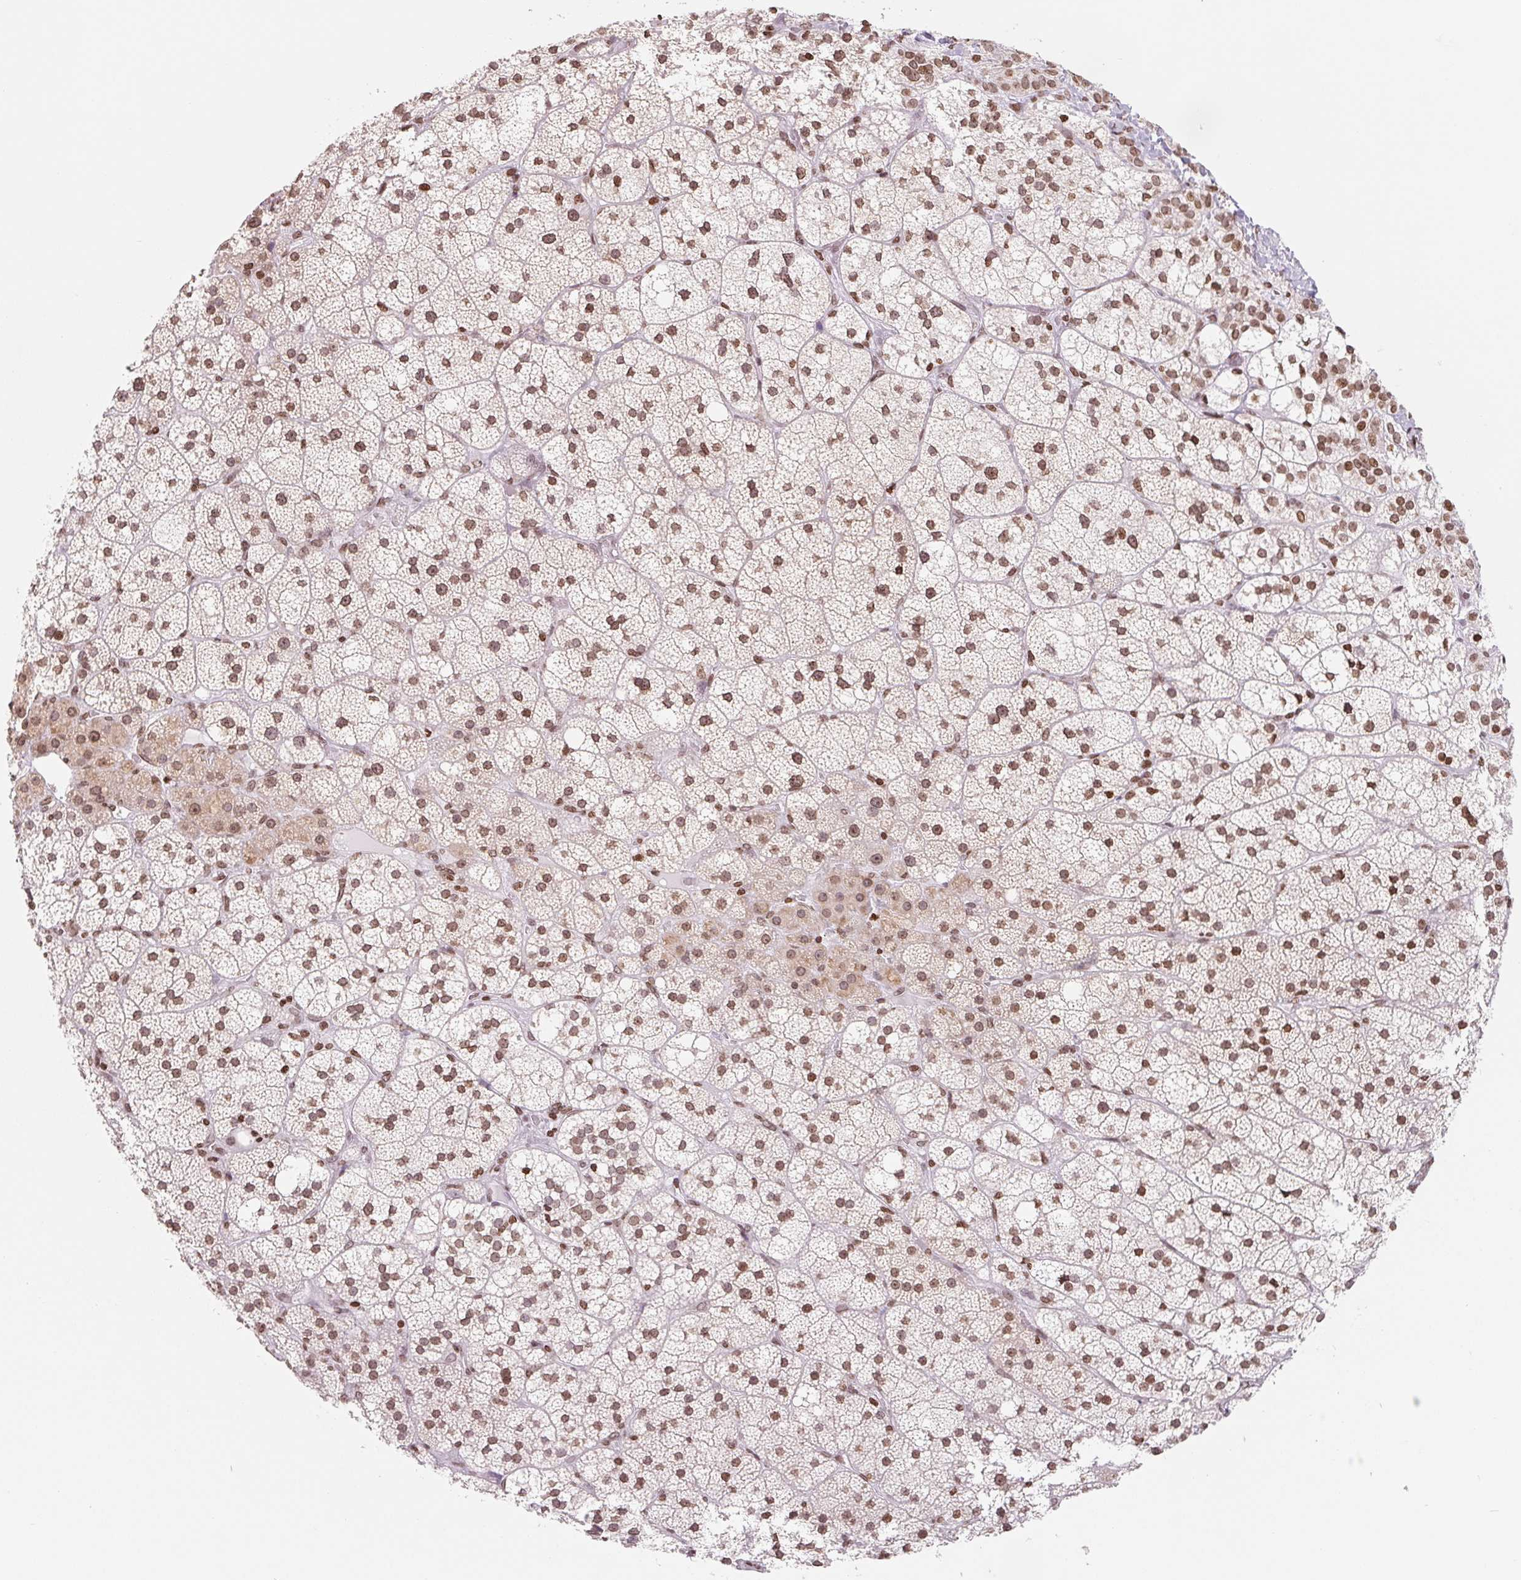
{"staining": {"intensity": "moderate", "quantity": ">75%", "location": "nuclear"}, "tissue": "adrenal gland", "cell_type": "Glandular cells", "image_type": "normal", "snomed": [{"axis": "morphology", "description": "Normal tissue, NOS"}, {"axis": "topography", "description": "Adrenal gland"}], "caption": "Glandular cells reveal medium levels of moderate nuclear staining in approximately >75% of cells in normal human adrenal gland.", "gene": "SMIM12", "patient": {"sex": "male", "age": 53}}